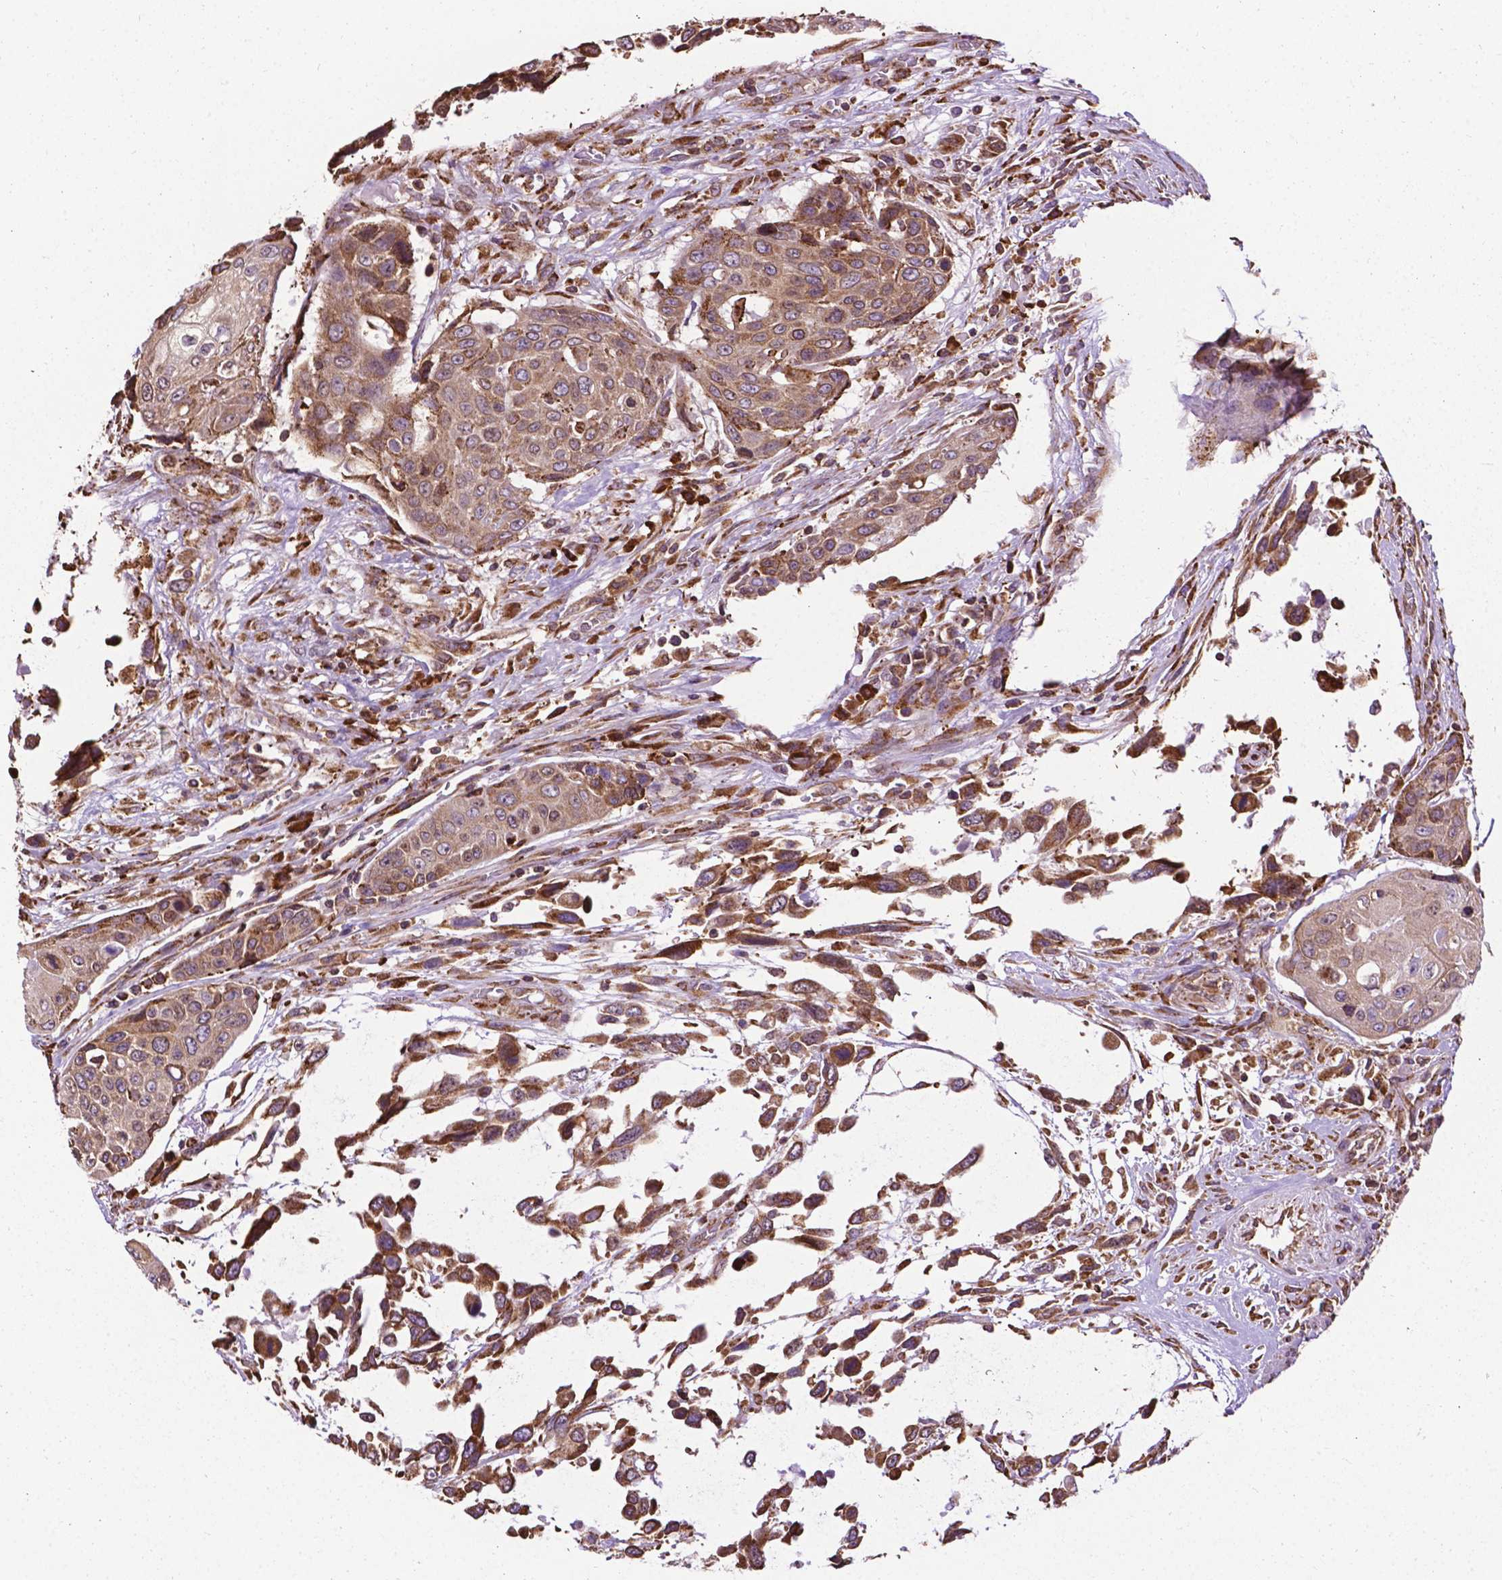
{"staining": {"intensity": "moderate", "quantity": "25%-75%", "location": "cytoplasmic/membranous"}, "tissue": "urothelial cancer", "cell_type": "Tumor cells", "image_type": "cancer", "snomed": [{"axis": "morphology", "description": "Urothelial carcinoma, High grade"}, {"axis": "topography", "description": "Urinary bladder"}], "caption": "This is an image of IHC staining of high-grade urothelial carcinoma, which shows moderate expression in the cytoplasmic/membranous of tumor cells.", "gene": "GANAB", "patient": {"sex": "female", "age": 70}}